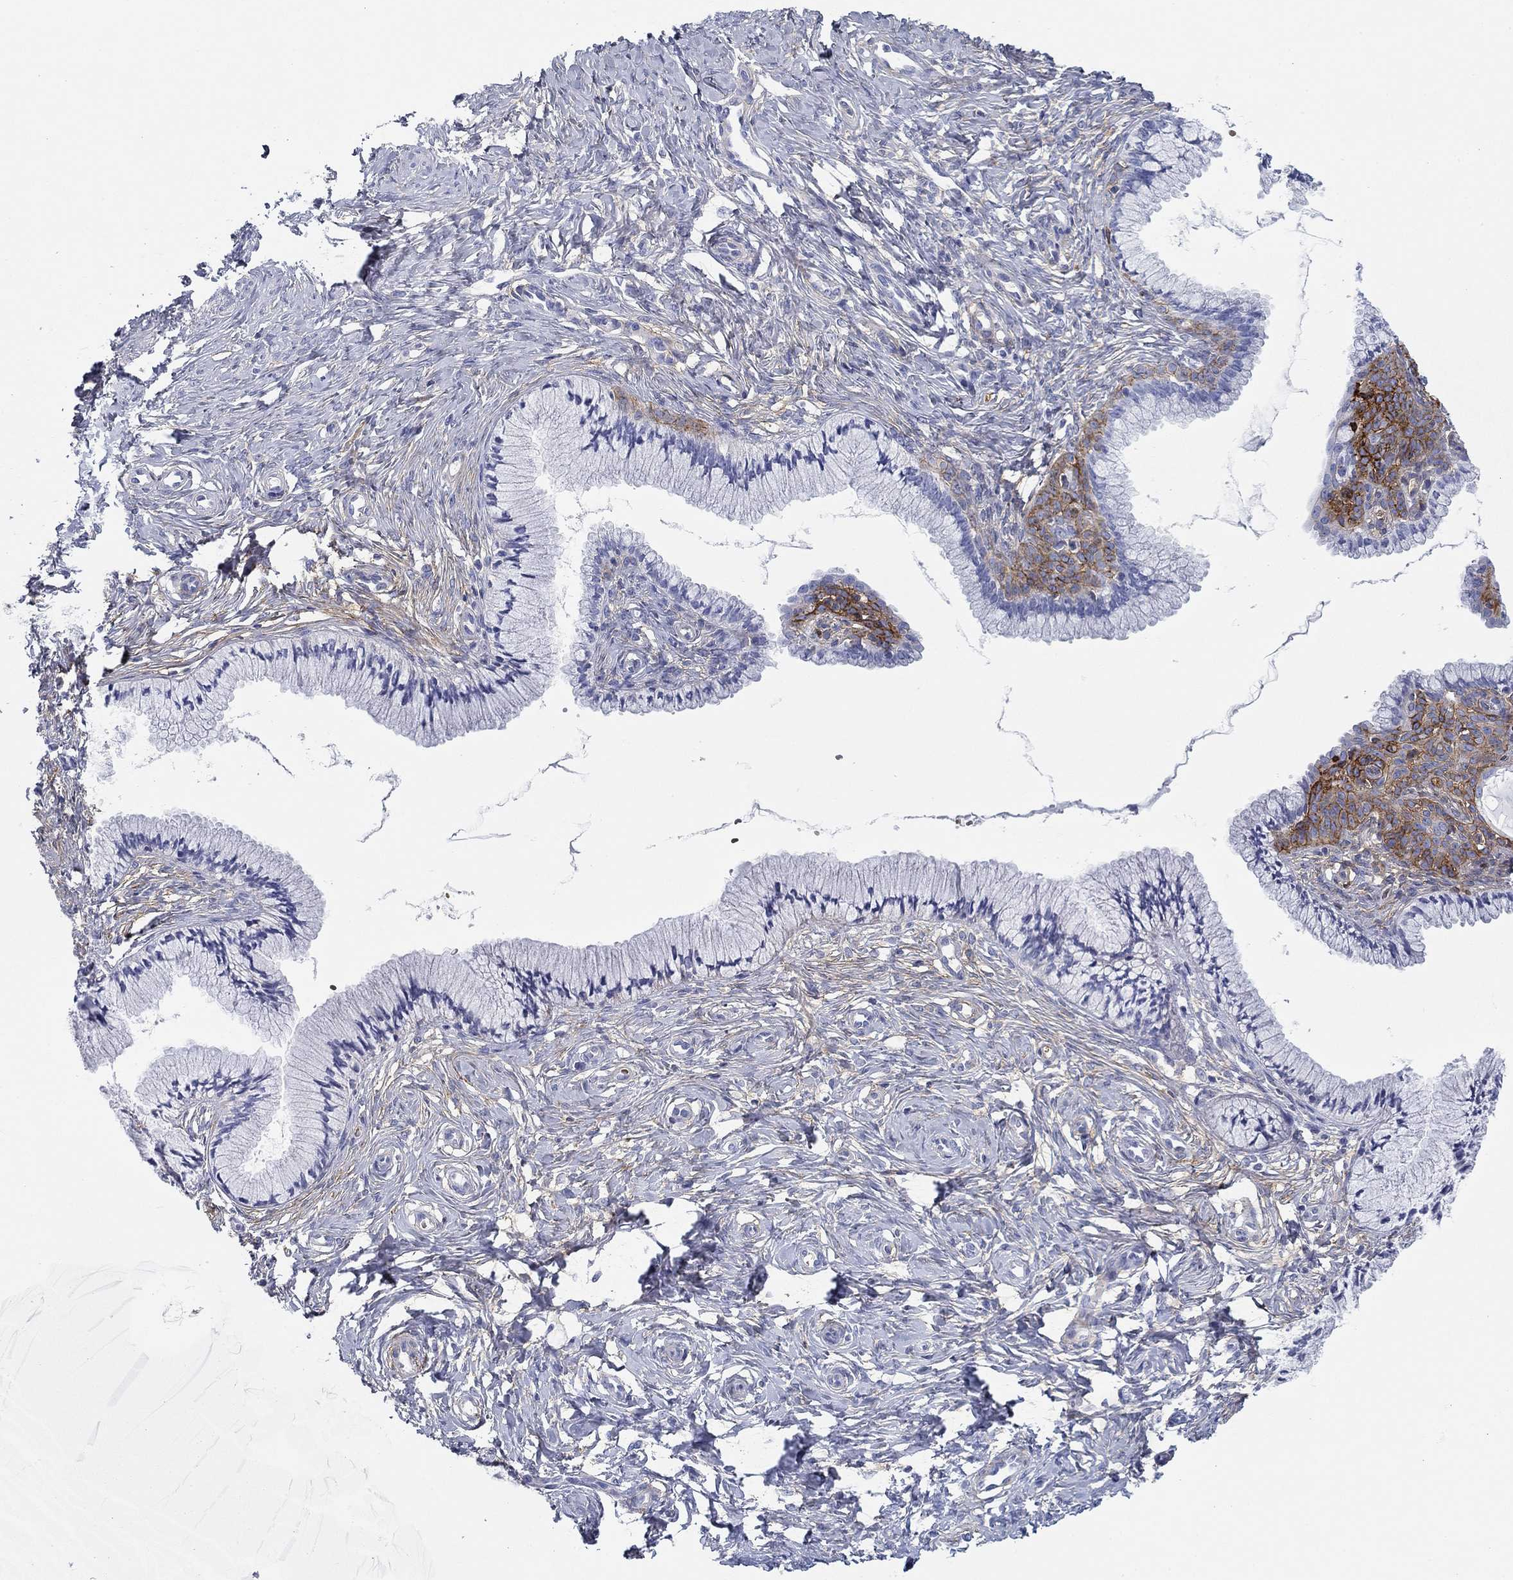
{"staining": {"intensity": "negative", "quantity": "none", "location": "none"}, "tissue": "cervix", "cell_type": "Glandular cells", "image_type": "normal", "snomed": [{"axis": "morphology", "description": "Normal tissue, NOS"}, {"axis": "topography", "description": "Cervix"}], "caption": "IHC histopathology image of unremarkable cervix: human cervix stained with DAB (3,3'-diaminobenzidine) displays no significant protein expression in glandular cells. (Immunohistochemistry (ihc), brightfield microscopy, high magnification).", "gene": "GPC1", "patient": {"sex": "female", "age": 37}}